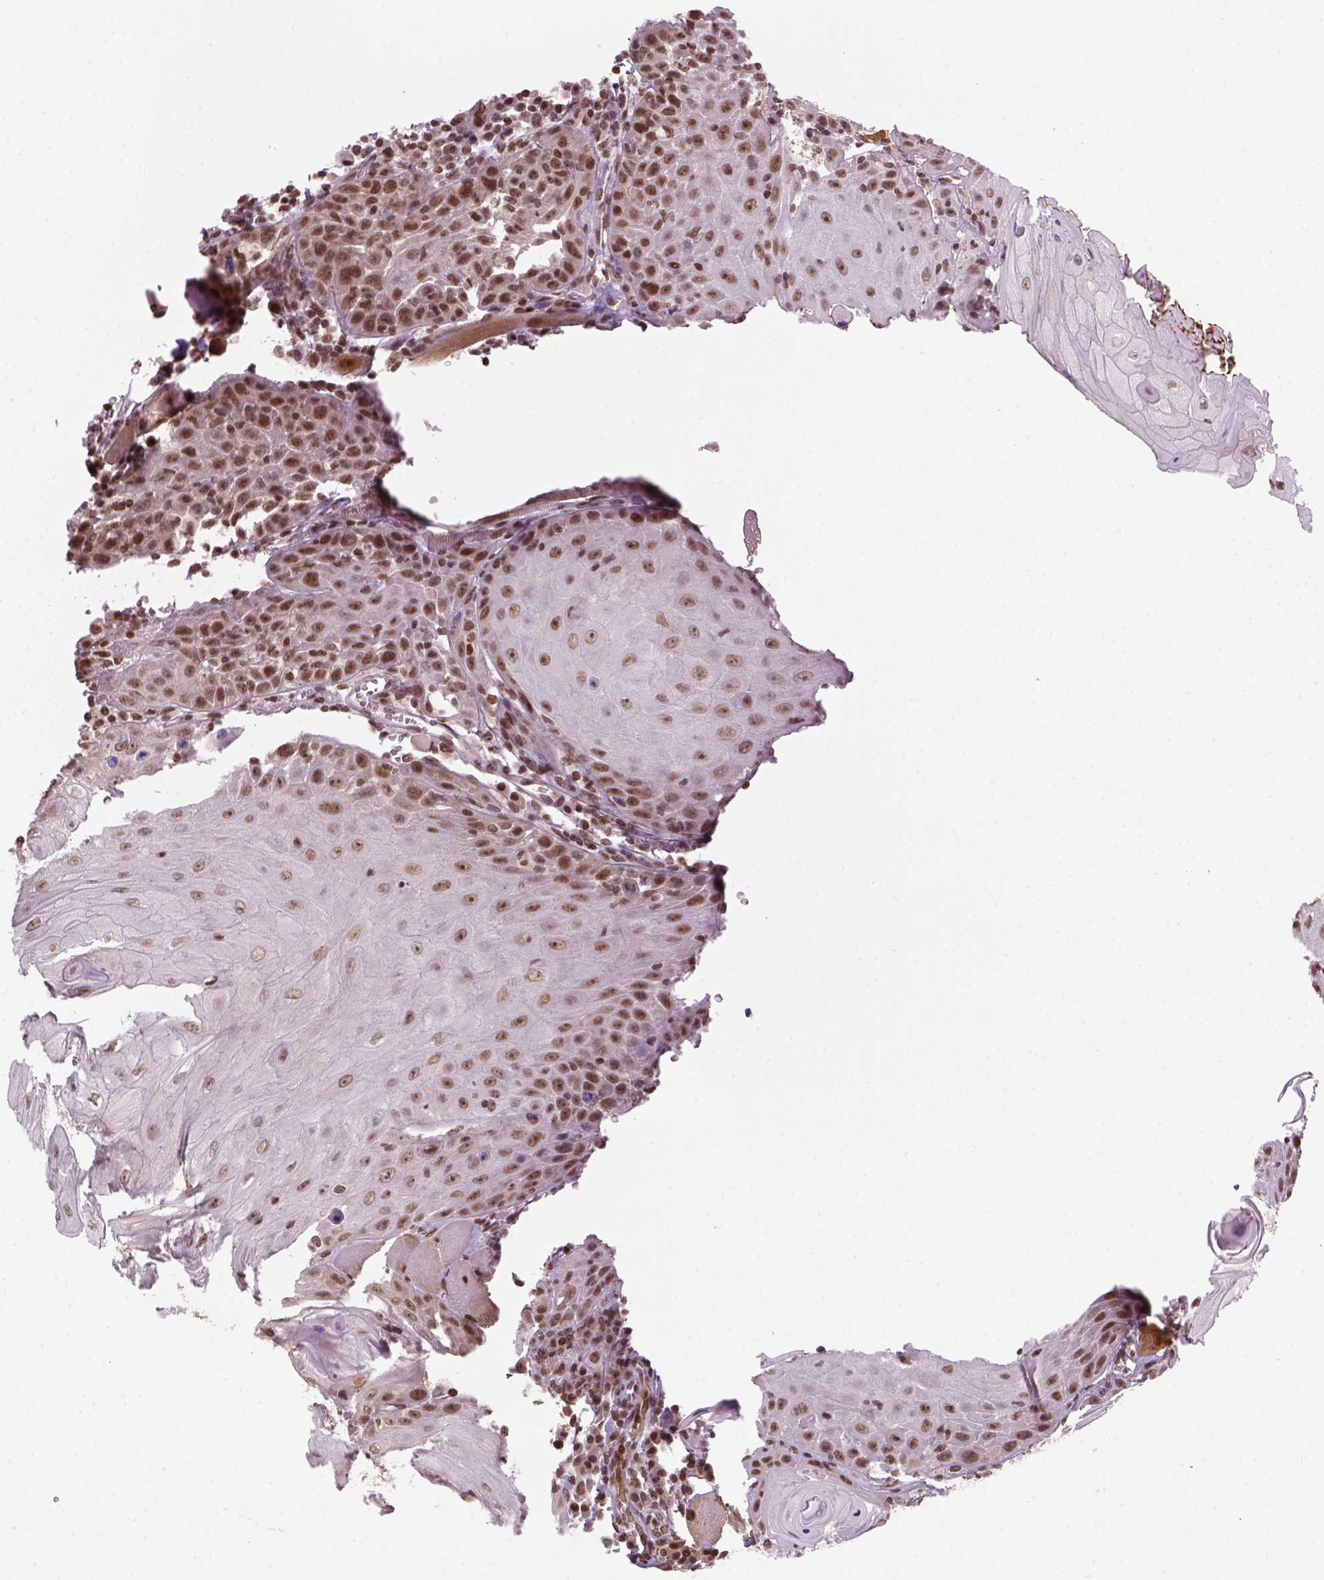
{"staining": {"intensity": "moderate", "quantity": ">75%", "location": "nuclear"}, "tissue": "head and neck cancer", "cell_type": "Tumor cells", "image_type": "cancer", "snomed": [{"axis": "morphology", "description": "Squamous cell carcinoma, NOS"}, {"axis": "topography", "description": "Head-Neck"}], "caption": "Head and neck cancer (squamous cell carcinoma) stained for a protein demonstrates moderate nuclear positivity in tumor cells. (brown staining indicates protein expression, while blue staining denotes nuclei).", "gene": "GOT1", "patient": {"sex": "male", "age": 52}}